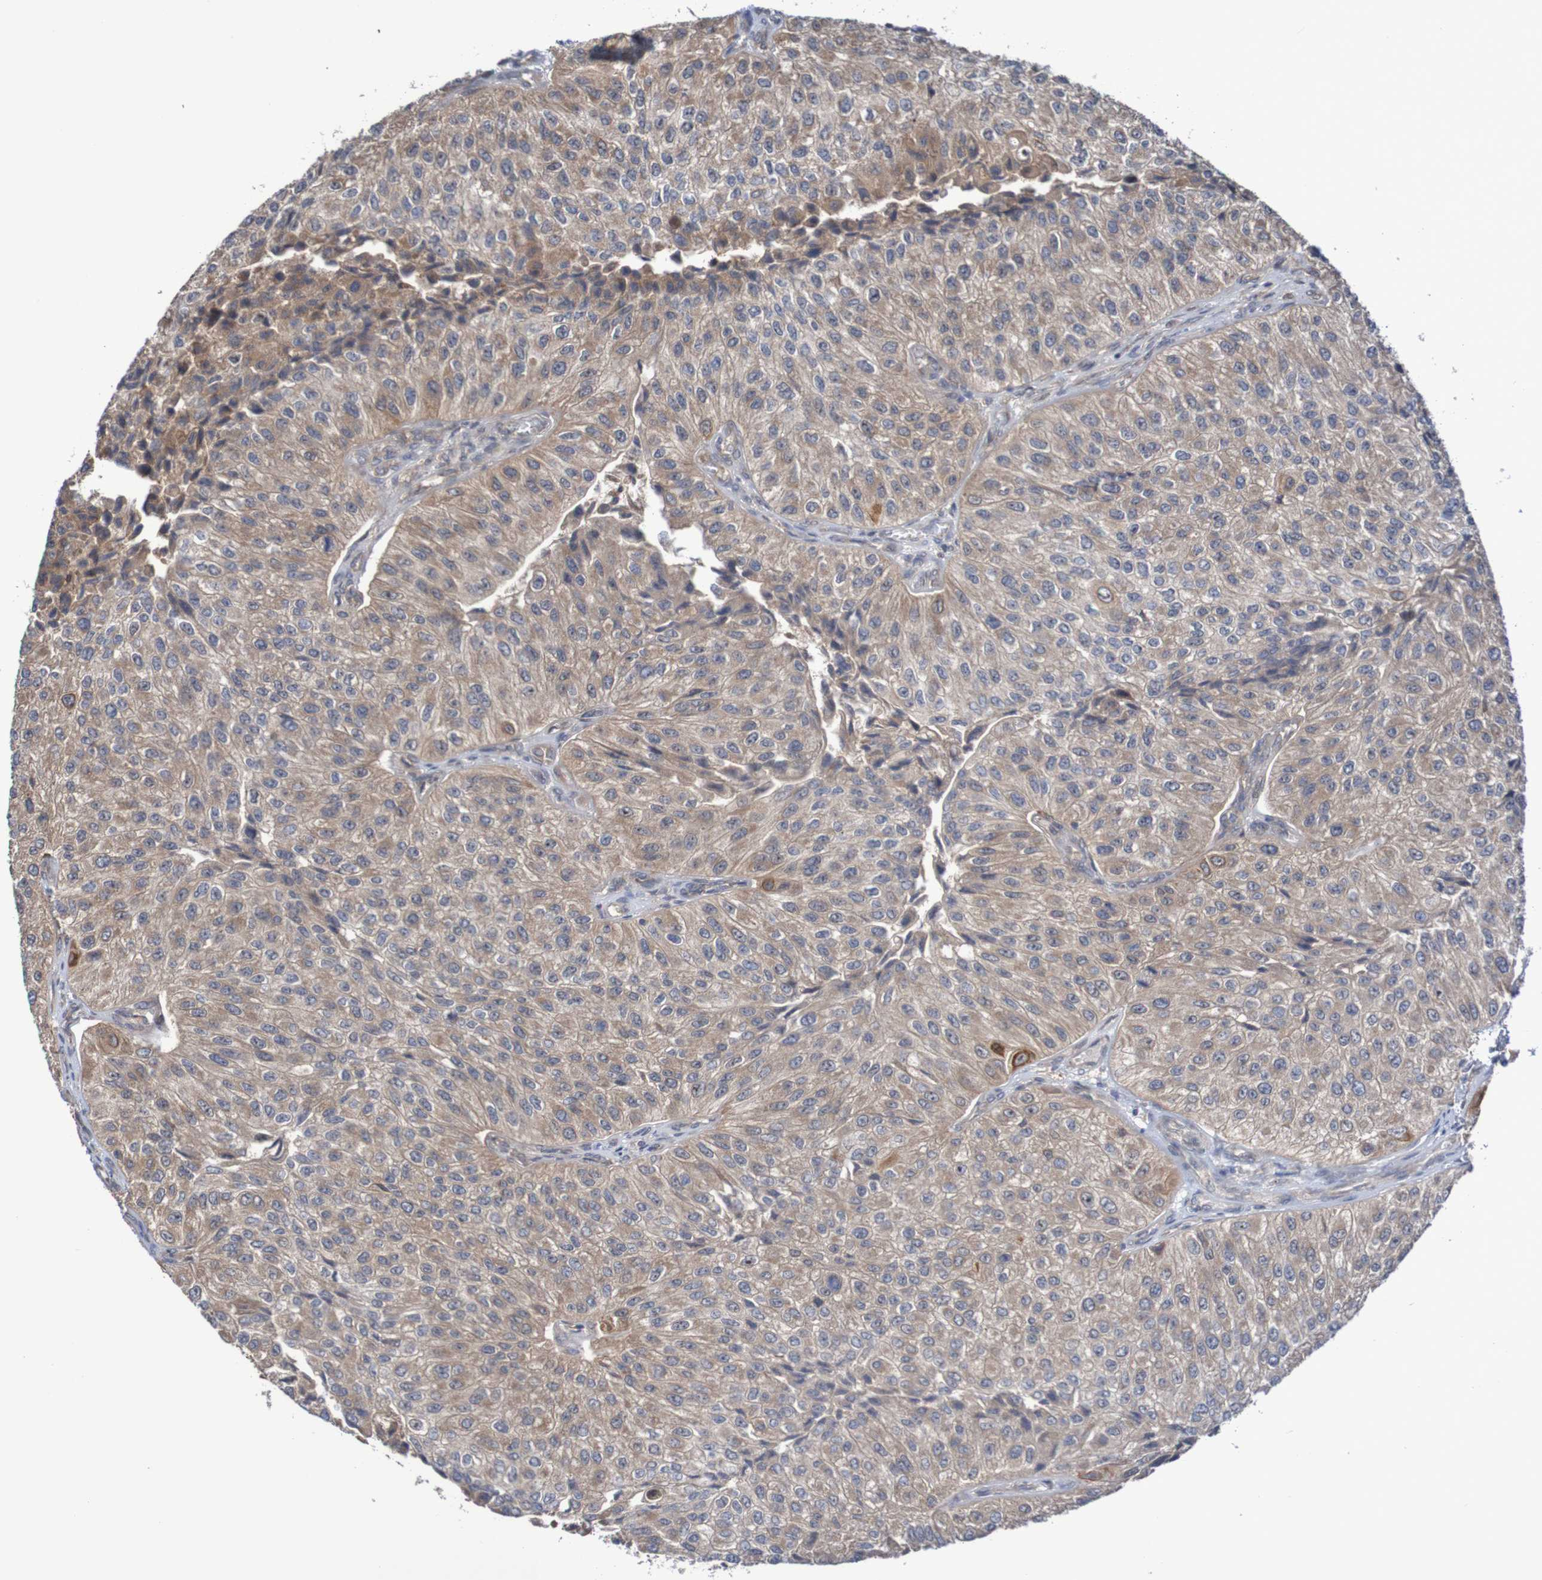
{"staining": {"intensity": "moderate", "quantity": ">75%", "location": "cytoplasmic/membranous"}, "tissue": "urothelial cancer", "cell_type": "Tumor cells", "image_type": "cancer", "snomed": [{"axis": "morphology", "description": "Urothelial carcinoma, High grade"}, {"axis": "topography", "description": "Kidney"}, {"axis": "topography", "description": "Urinary bladder"}], "caption": "Moderate cytoplasmic/membranous protein positivity is seen in approximately >75% of tumor cells in urothelial cancer.", "gene": "PHPT1", "patient": {"sex": "male", "age": 77}}